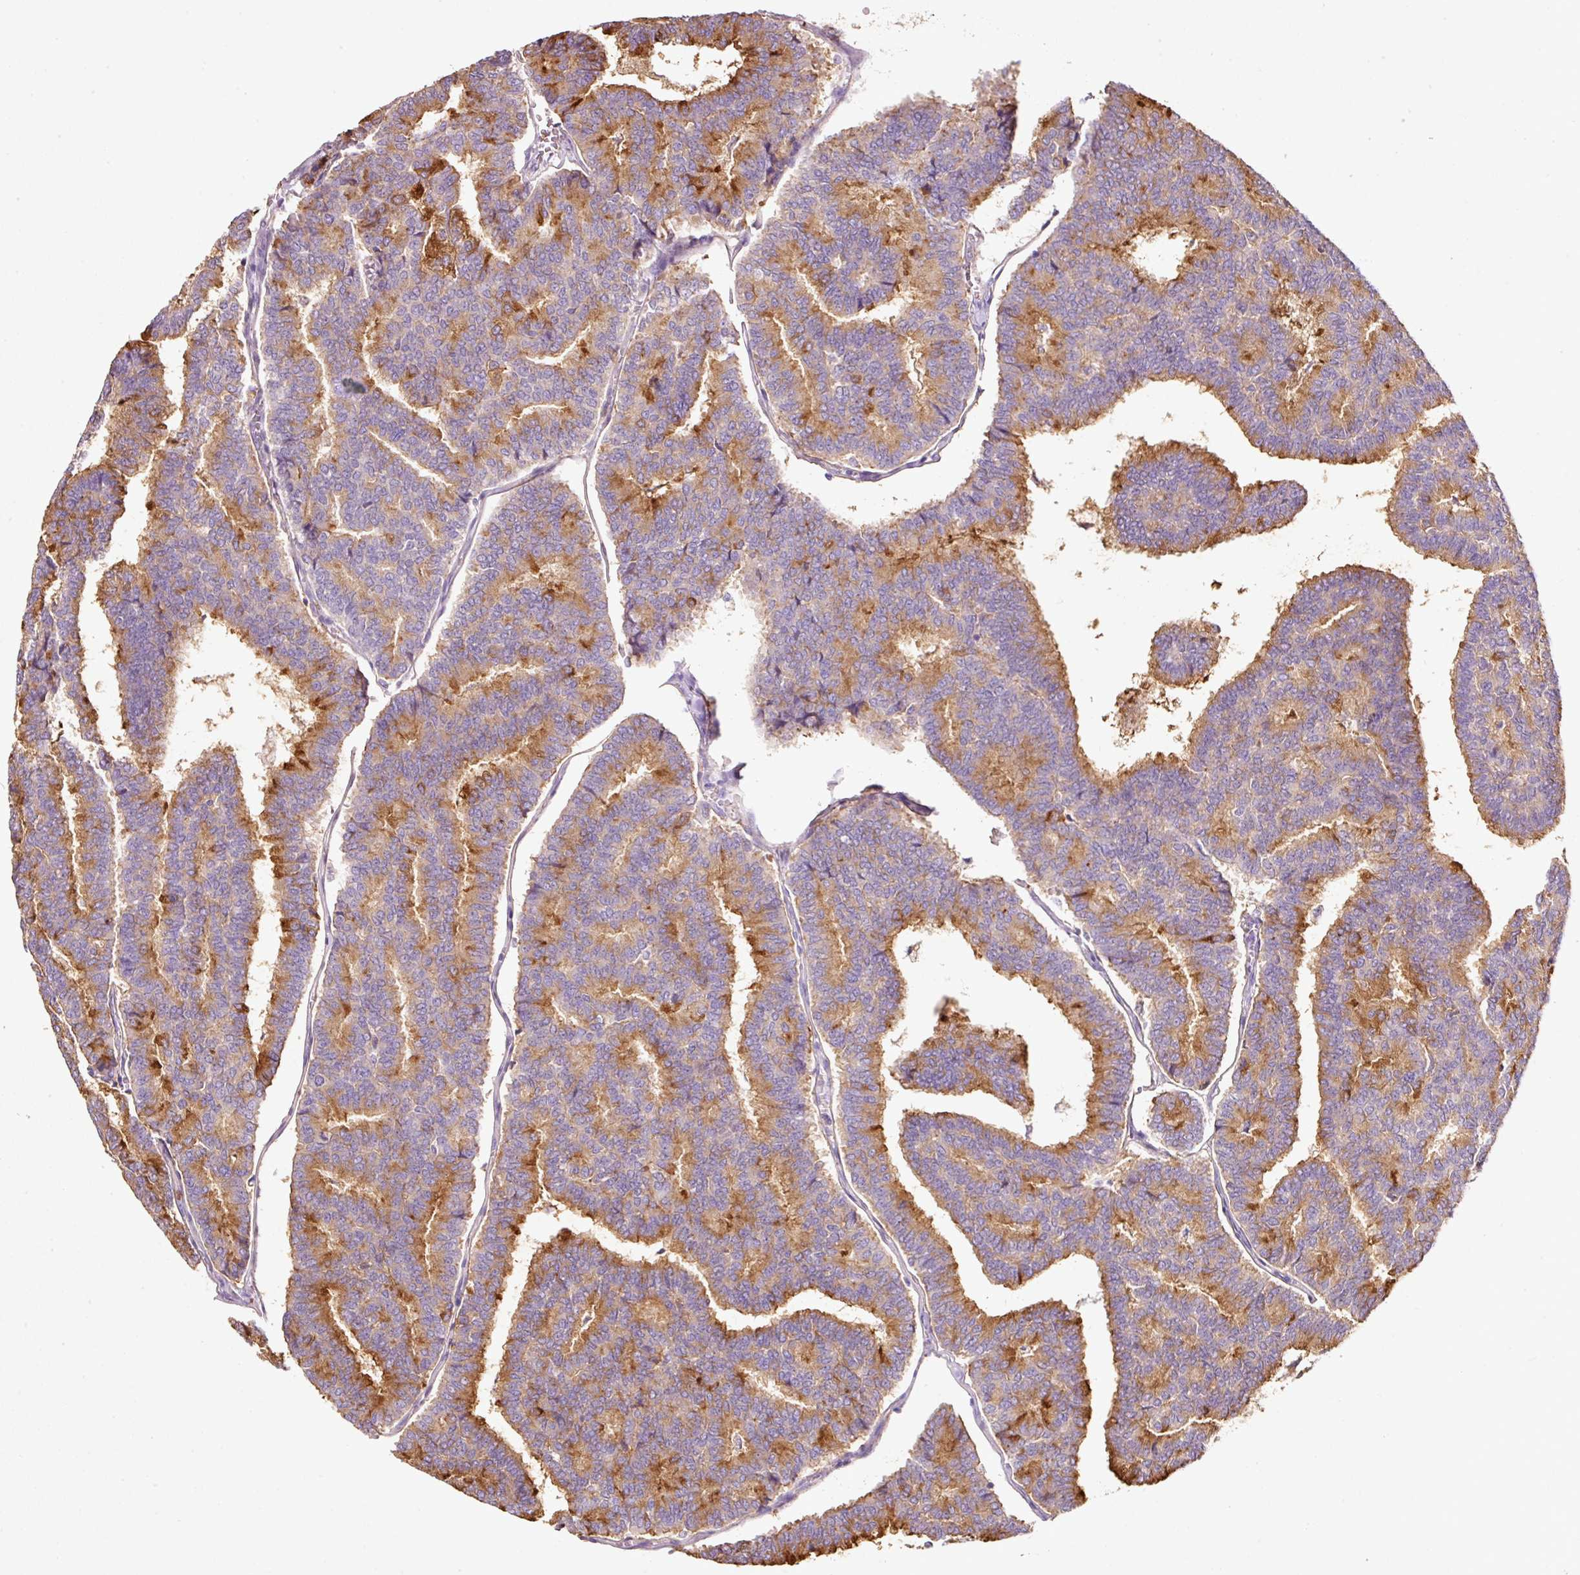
{"staining": {"intensity": "moderate", "quantity": ">75%", "location": "cytoplasmic/membranous"}, "tissue": "thyroid cancer", "cell_type": "Tumor cells", "image_type": "cancer", "snomed": [{"axis": "morphology", "description": "Papillary adenocarcinoma, NOS"}, {"axis": "topography", "description": "Thyroid gland"}], "caption": "Brown immunohistochemical staining in human thyroid papillary adenocarcinoma shows moderate cytoplasmic/membranous positivity in approximately >75% of tumor cells.", "gene": "TMC8", "patient": {"sex": "female", "age": 35}}